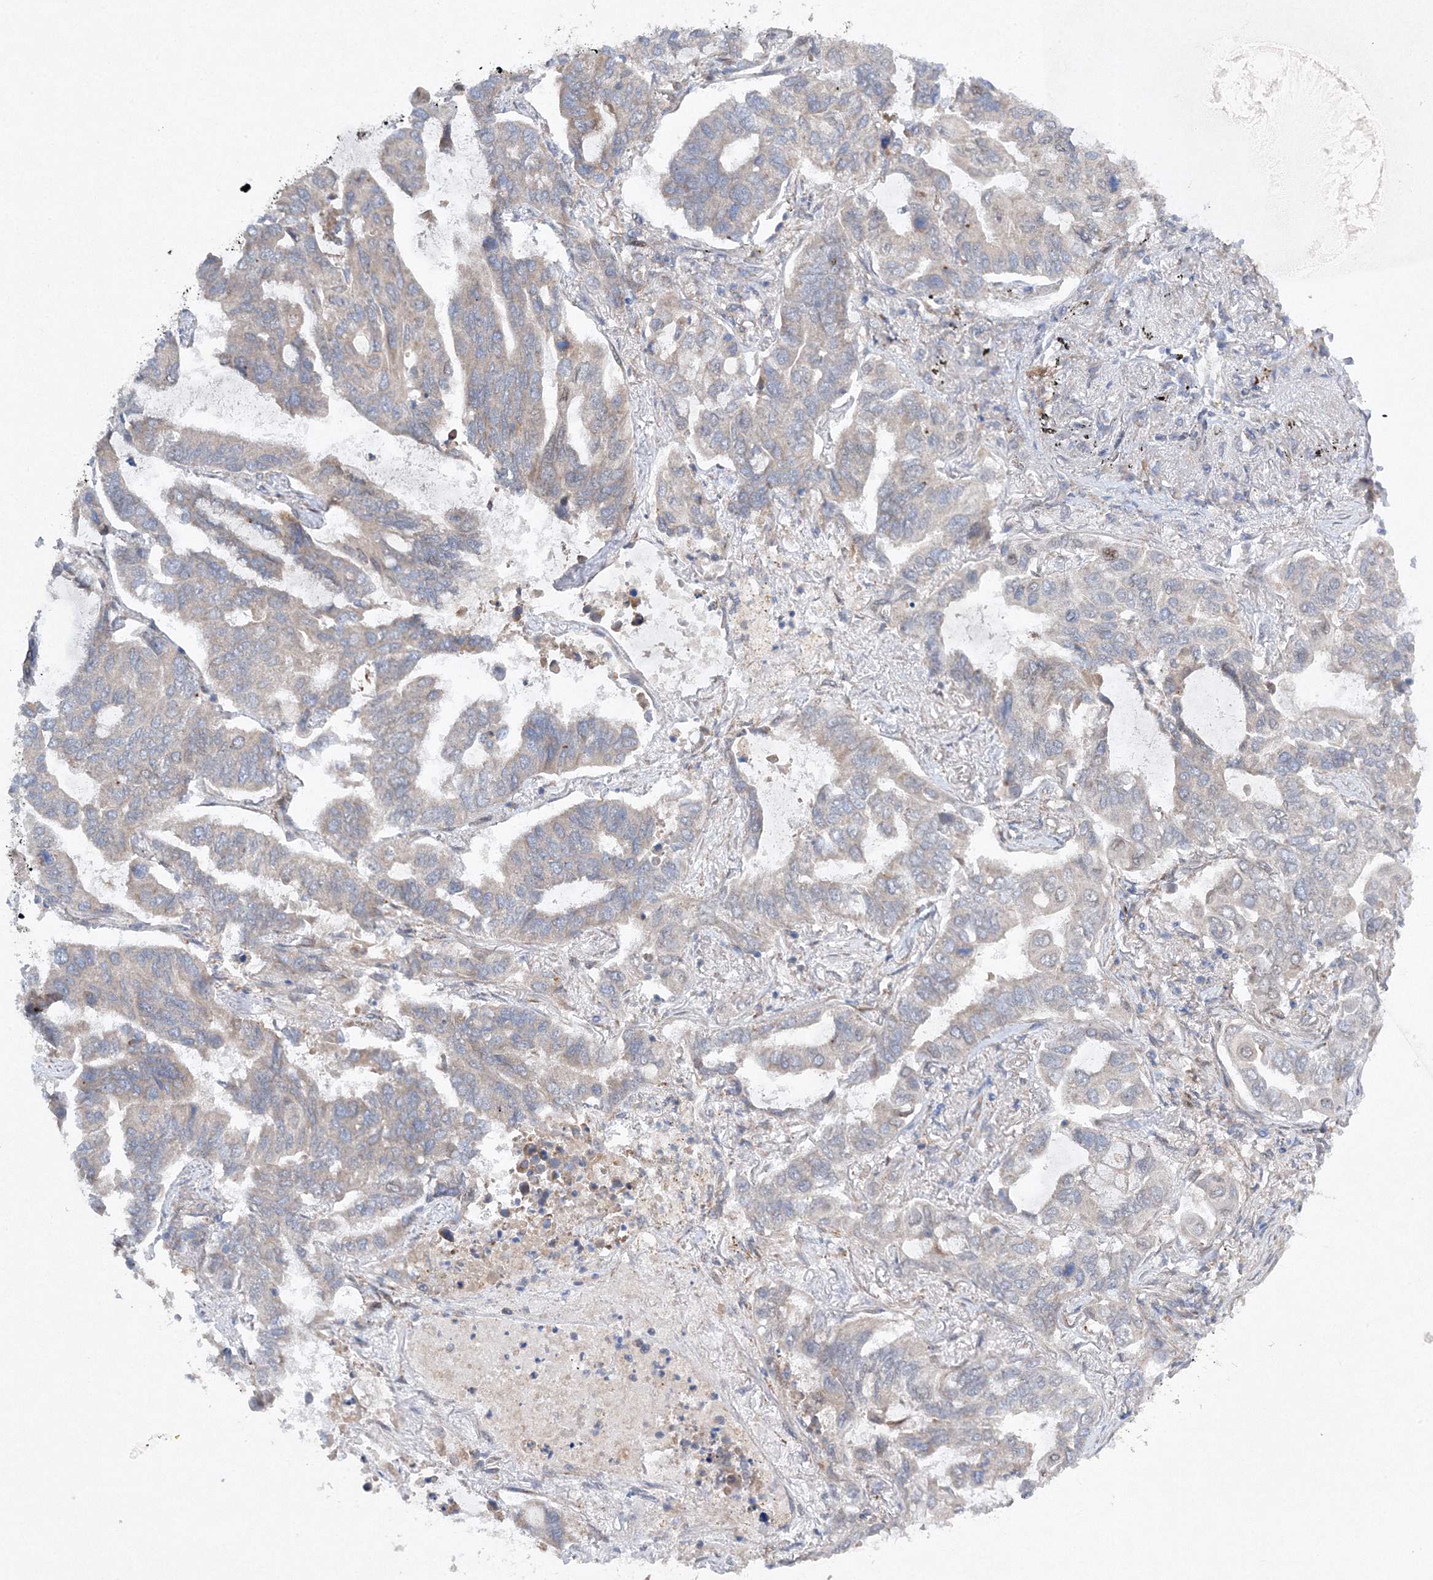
{"staining": {"intensity": "weak", "quantity": "<25%", "location": "cytoplasmic/membranous"}, "tissue": "lung cancer", "cell_type": "Tumor cells", "image_type": "cancer", "snomed": [{"axis": "morphology", "description": "Adenocarcinoma, NOS"}, {"axis": "topography", "description": "Lung"}], "caption": "High power microscopy histopathology image of an immunohistochemistry (IHC) histopathology image of adenocarcinoma (lung), revealing no significant positivity in tumor cells.", "gene": "SLC36A1", "patient": {"sex": "male", "age": 64}}